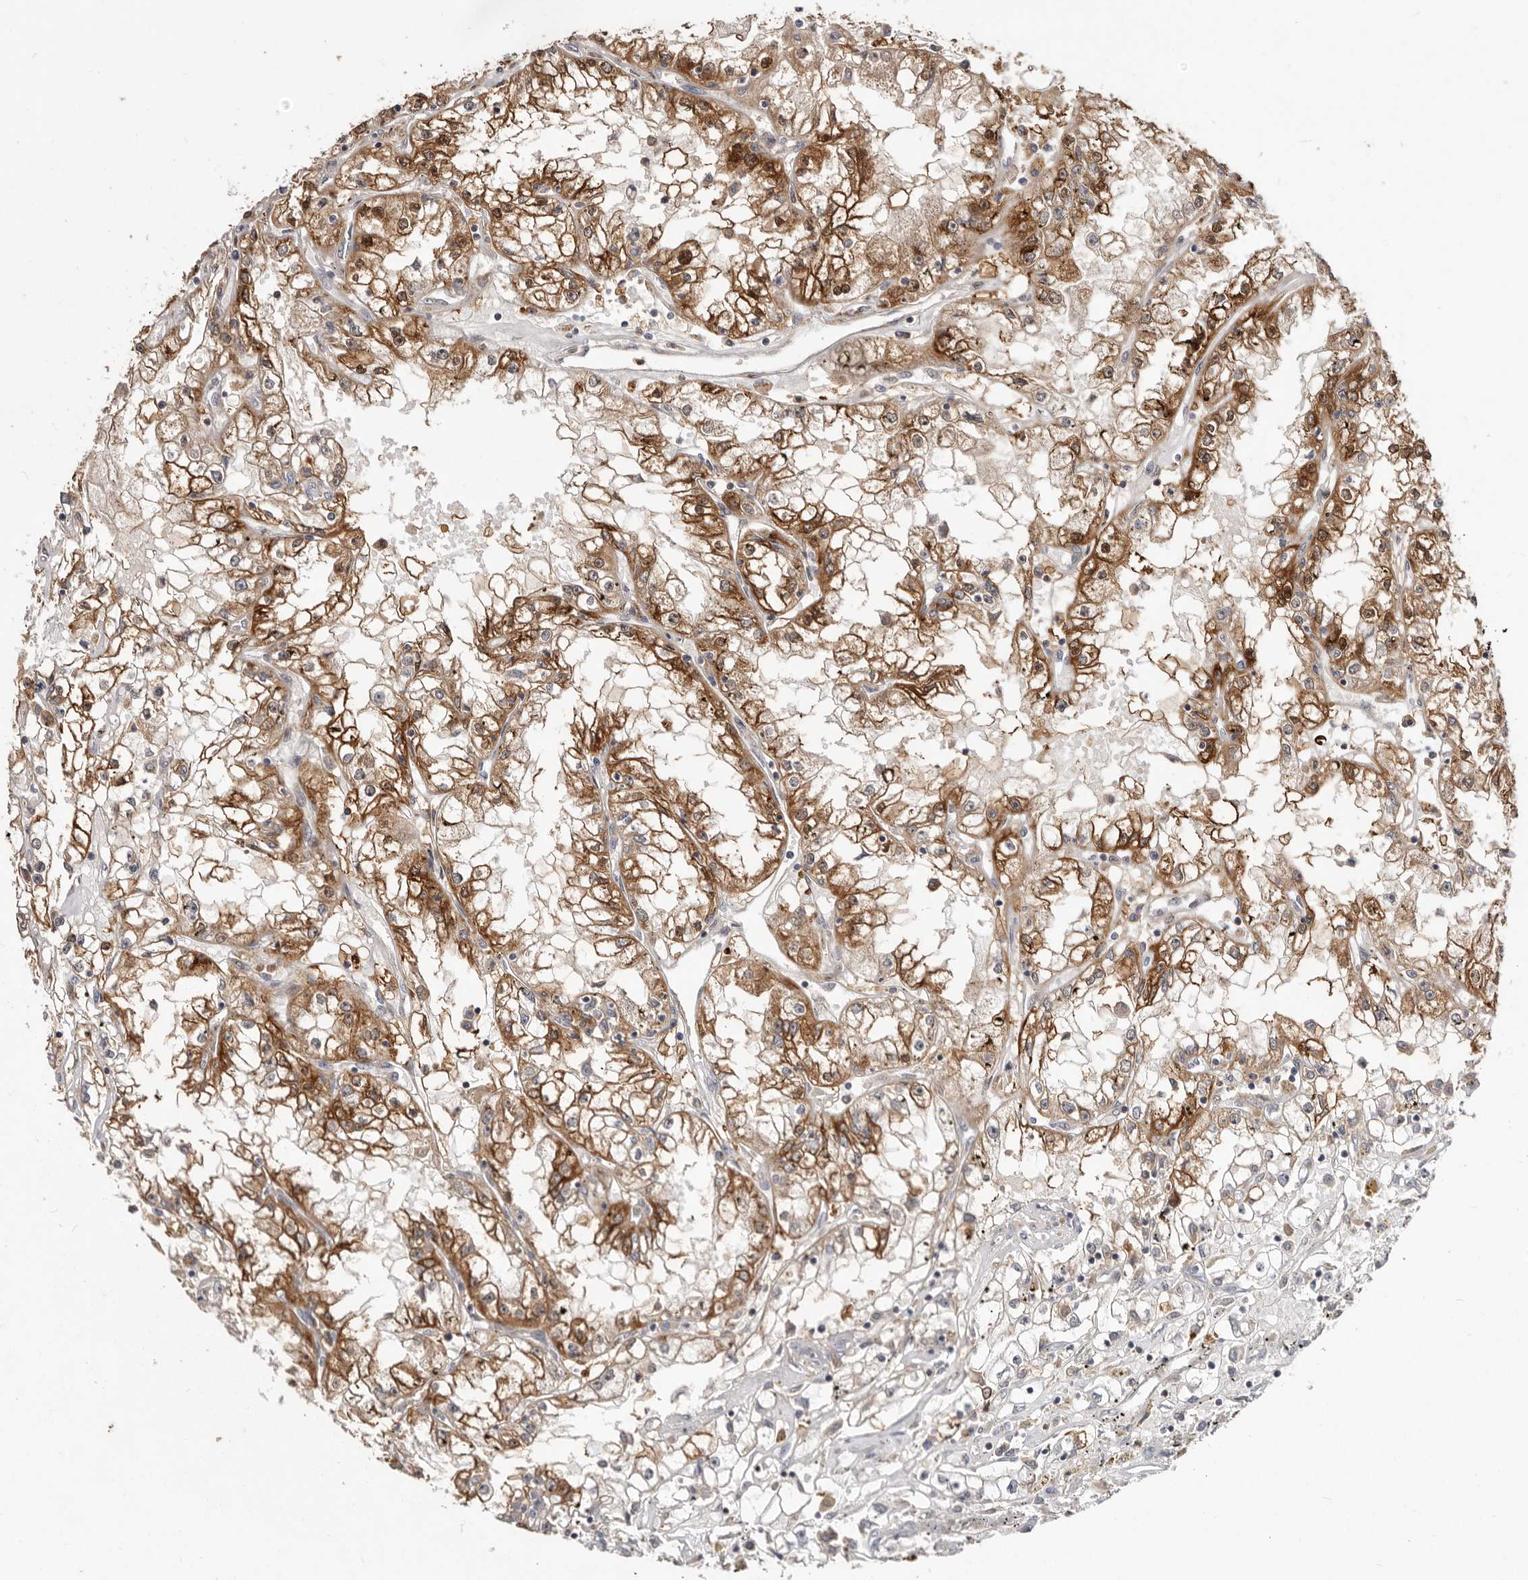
{"staining": {"intensity": "moderate", "quantity": ">75%", "location": "cytoplasmic/membranous,nuclear"}, "tissue": "renal cancer", "cell_type": "Tumor cells", "image_type": "cancer", "snomed": [{"axis": "morphology", "description": "Adenocarcinoma, NOS"}, {"axis": "topography", "description": "Kidney"}], "caption": "Immunohistochemical staining of human renal cancer (adenocarcinoma) reveals medium levels of moderate cytoplasmic/membranous and nuclear expression in approximately >75% of tumor cells.", "gene": "TC2N", "patient": {"sex": "male", "age": 56}}